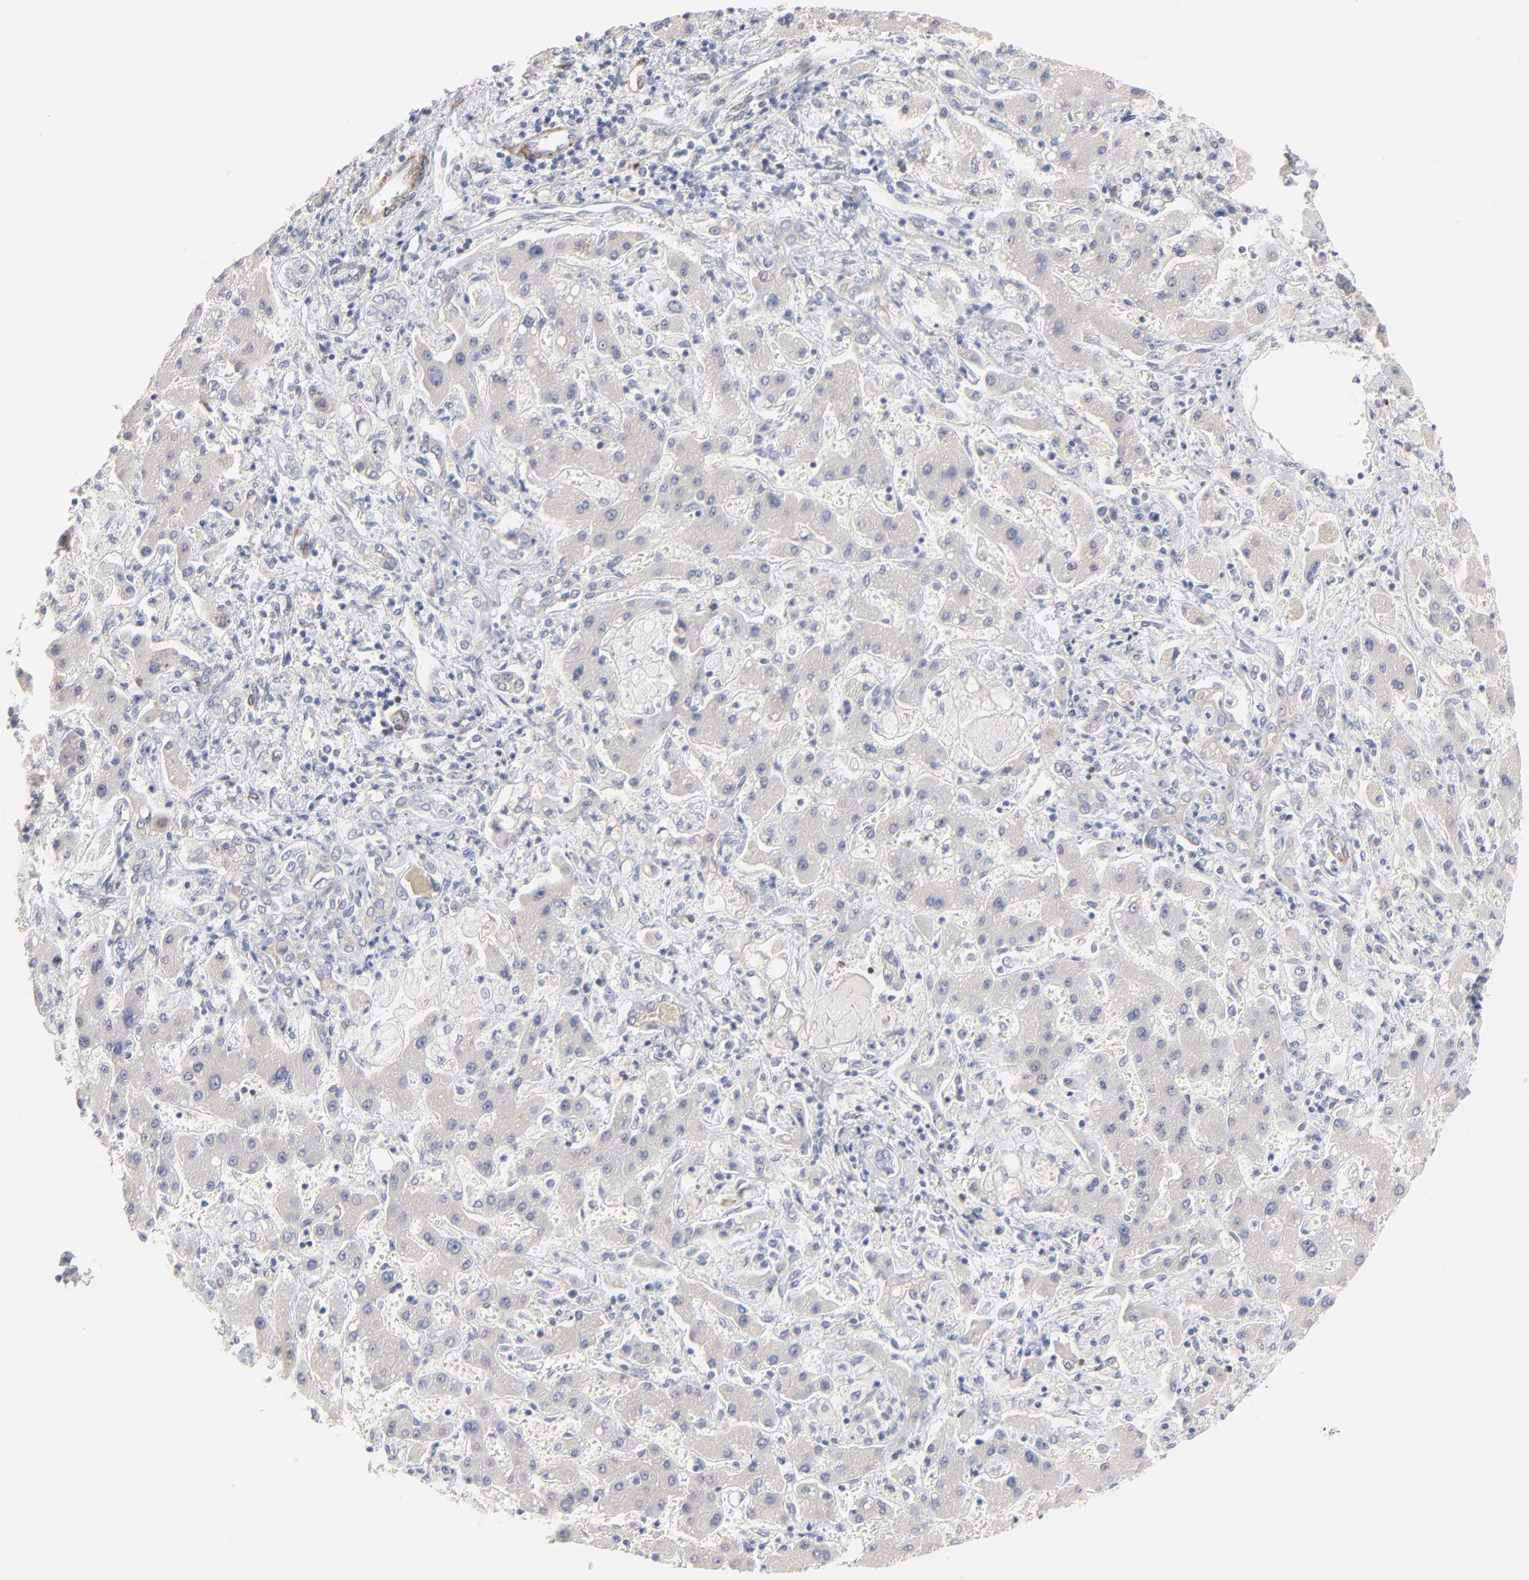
{"staining": {"intensity": "negative", "quantity": "none", "location": "none"}, "tissue": "liver cancer", "cell_type": "Tumor cells", "image_type": "cancer", "snomed": [{"axis": "morphology", "description": "Cholangiocarcinoma"}, {"axis": "topography", "description": "Liver"}], "caption": "Protein analysis of liver cancer (cholangiocarcinoma) reveals no significant staining in tumor cells. (Stains: DAB immunohistochemistry with hematoxylin counter stain, Microscopy: brightfield microscopy at high magnification).", "gene": "MID1", "patient": {"sex": "male", "age": 50}}